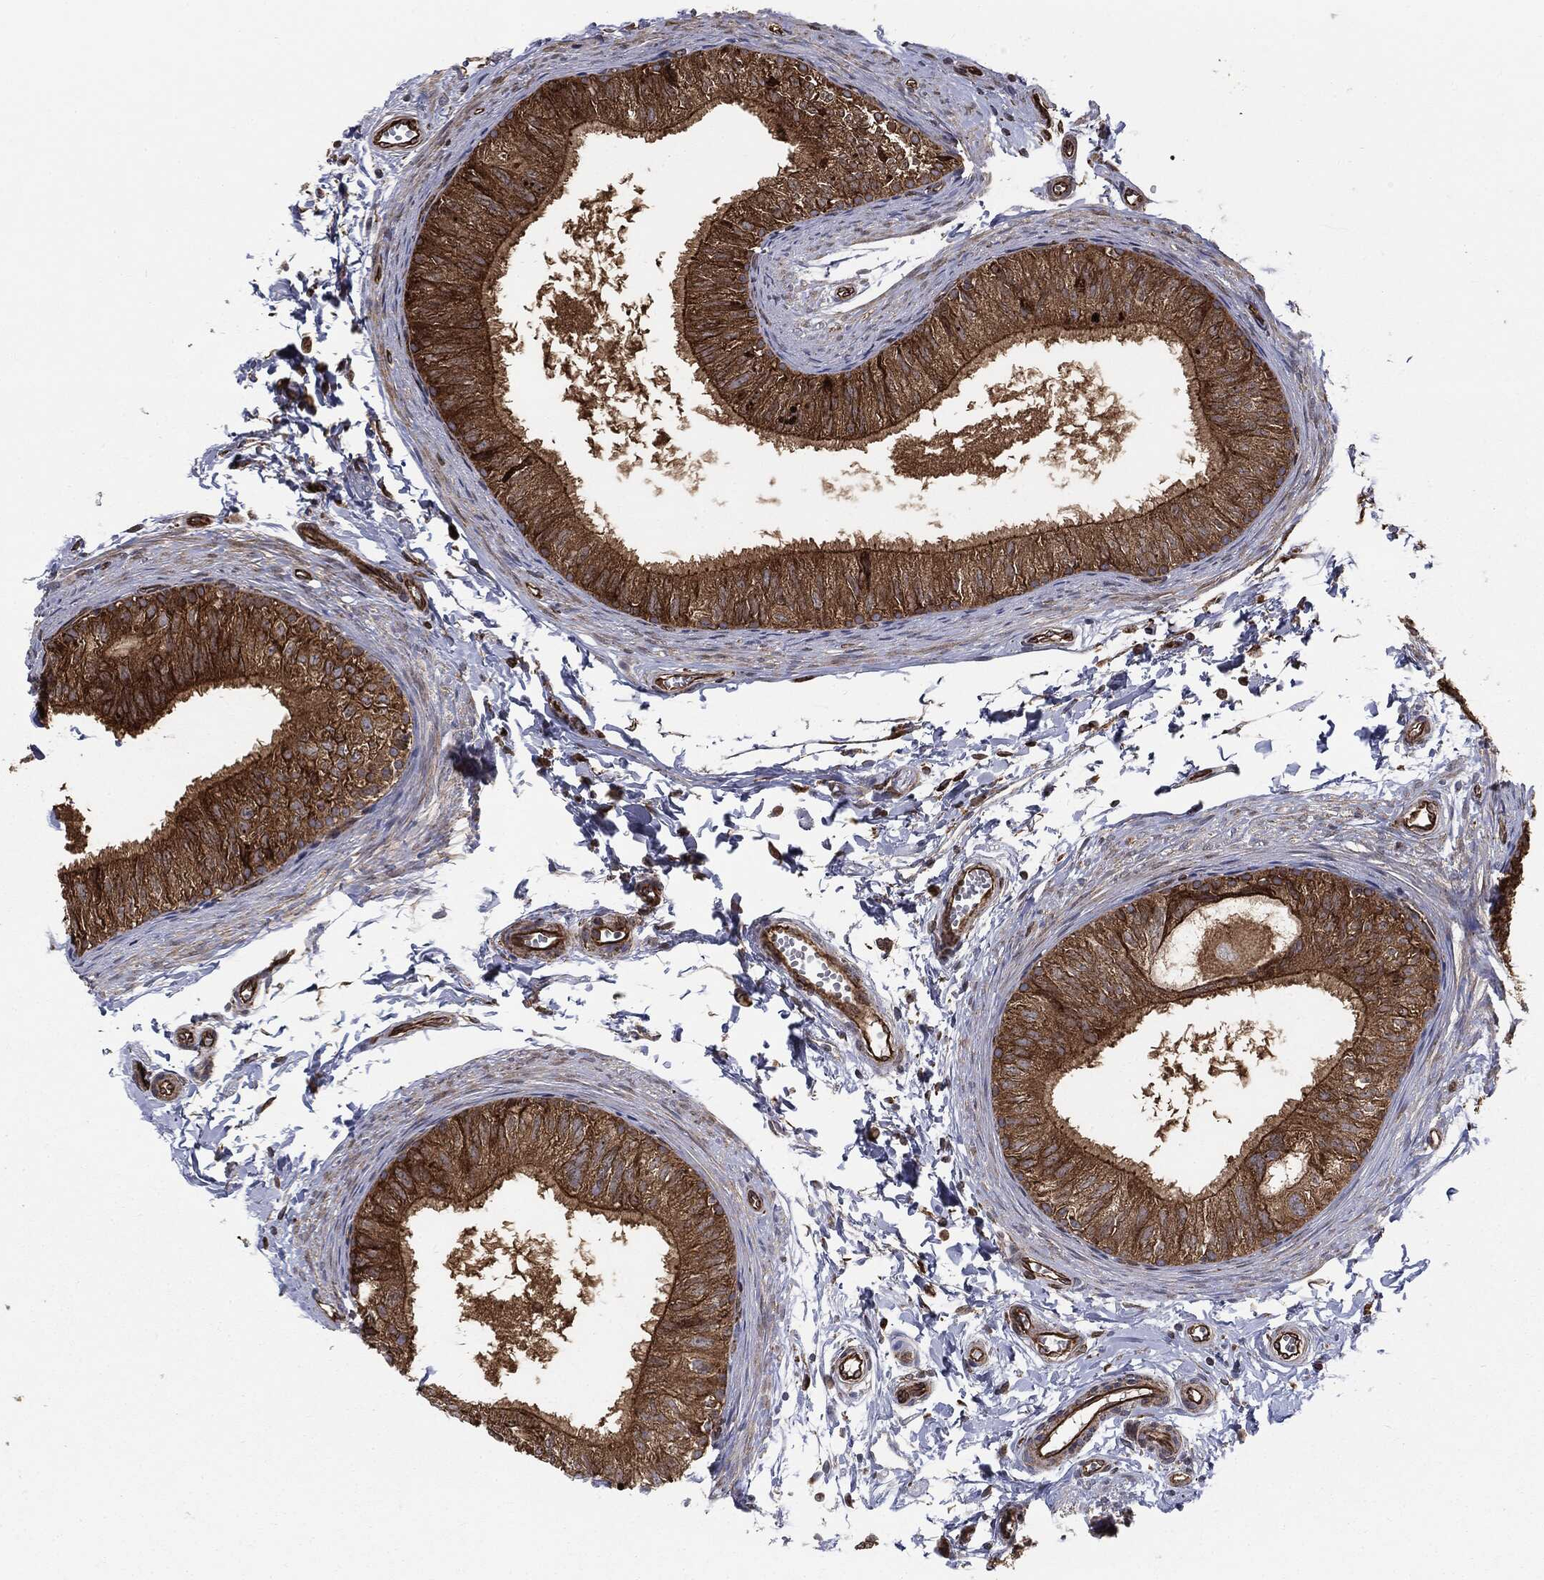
{"staining": {"intensity": "strong", "quantity": ">75%", "location": "cytoplasmic/membranous"}, "tissue": "epididymis", "cell_type": "Glandular cells", "image_type": "normal", "snomed": [{"axis": "morphology", "description": "Normal tissue, NOS"}, {"axis": "topography", "description": "Epididymis"}], "caption": "Protein staining by IHC reveals strong cytoplasmic/membranous expression in about >75% of glandular cells in normal epididymis. Nuclei are stained in blue.", "gene": "CYLD", "patient": {"sex": "male", "age": 22}}